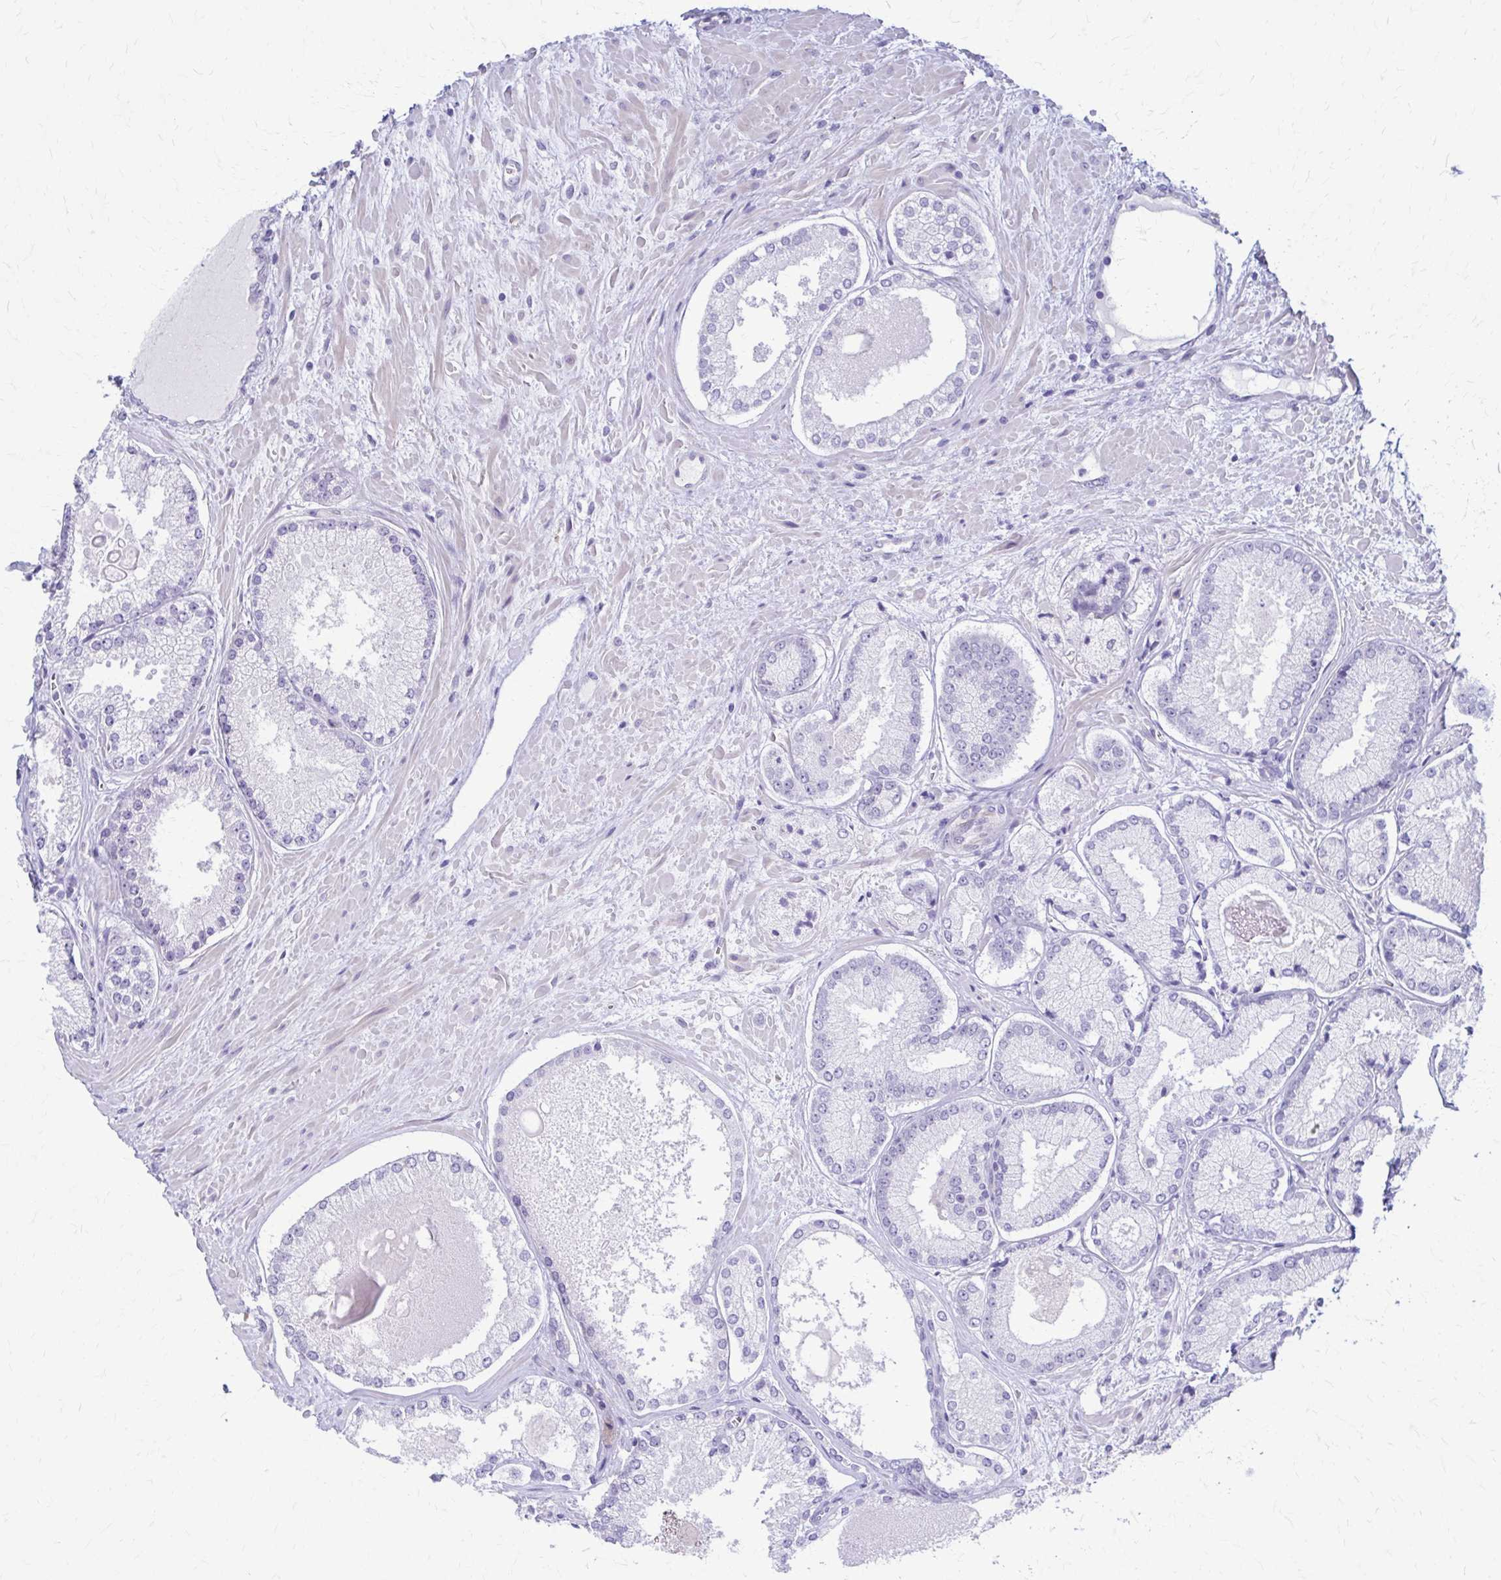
{"staining": {"intensity": "negative", "quantity": "none", "location": "none"}, "tissue": "prostate cancer", "cell_type": "Tumor cells", "image_type": "cancer", "snomed": [{"axis": "morphology", "description": "Adenocarcinoma, High grade"}, {"axis": "topography", "description": "Prostate"}], "caption": "IHC photomicrograph of neoplastic tissue: prostate cancer stained with DAB exhibits no significant protein expression in tumor cells. (Brightfield microscopy of DAB (3,3'-diaminobenzidine) immunohistochemistry at high magnification).", "gene": "RHOBTB2", "patient": {"sex": "male", "age": 73}}